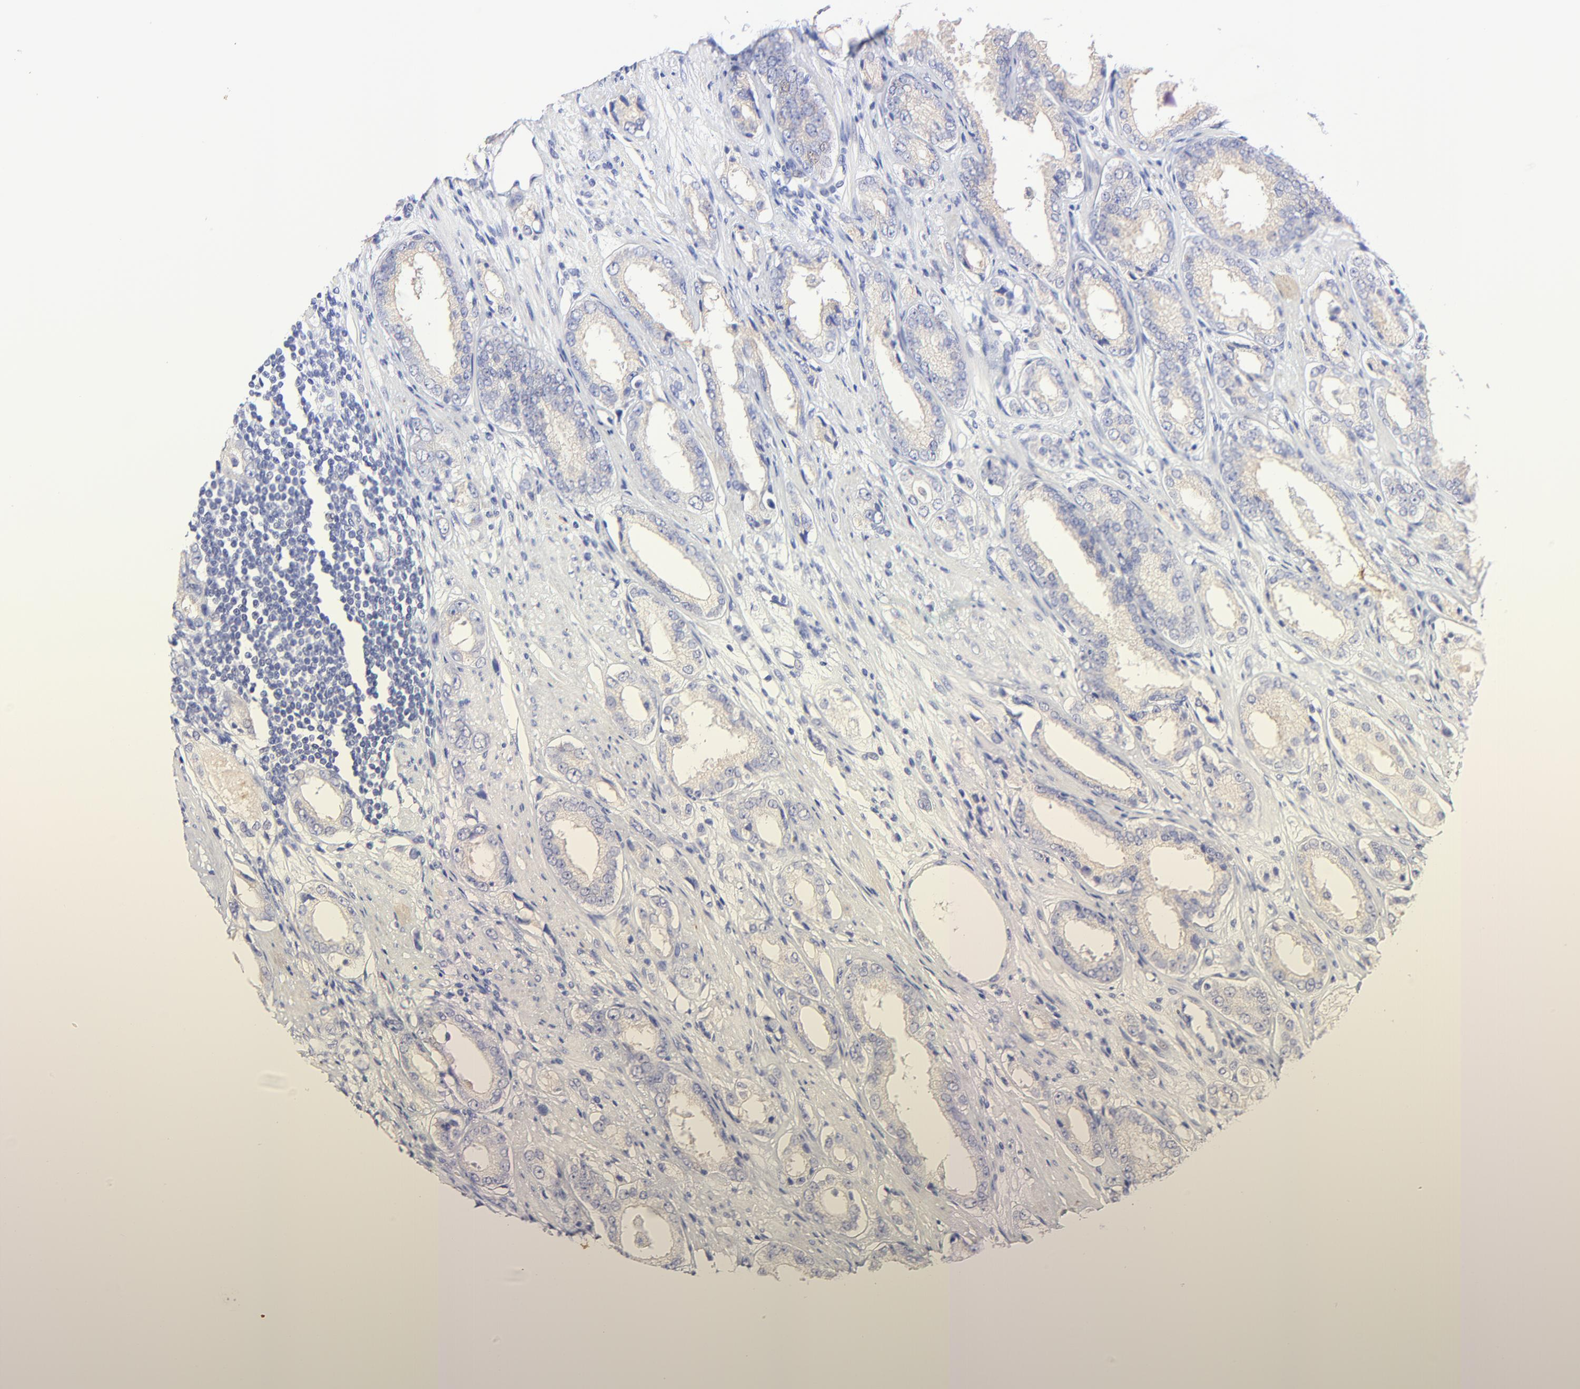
{"staining": {"intensity": "negative", "quantity": "none", "location": "none"}, "tissue": "prostate cancer", "cell_type": "Tumor cells", "image_type": "cancer", "snomed": [{"axis": "morphology", "description": "Adenocarcinoma, Medium grade"}, {"axis": "topography", "description": "Prostate"}], "caption": "Tumor cells show no significant expression in prostate cancer.", "gene": "RAB3A", "patient": {"sex": "male", "age": 53}}